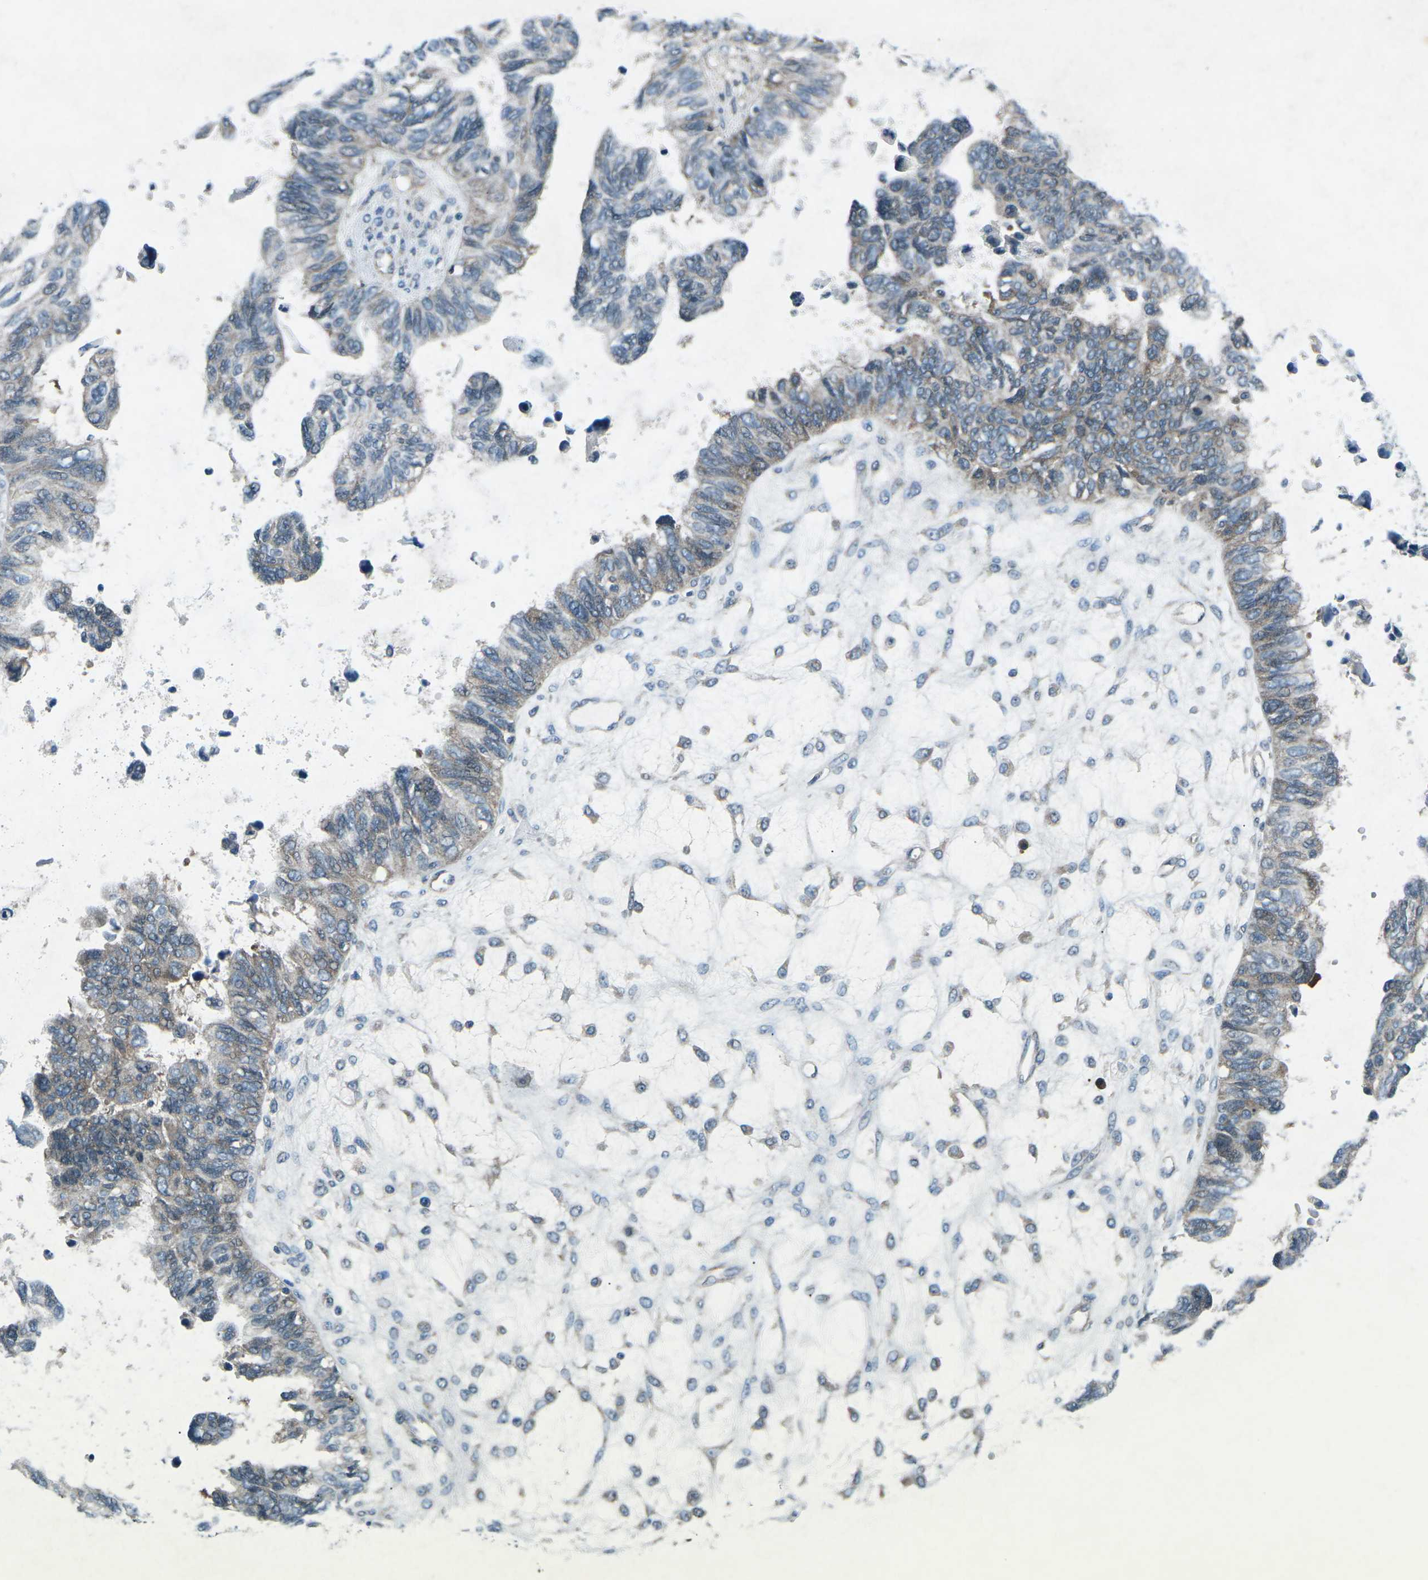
{"staining": {"intensity": "moderate", "quantity": "<25%", "location": "cytoplasmic/membranous"}, "tissue": "ovarian cancer", "cell_type": "Tumor cells", "image_type": "cancer", "snomed": [{"axis": "morphology", "description": "Cystadenocarcinoma, serous, NOS"}, {"axis": "topography", "description": "Ovary"}], "caption": "Protein analysis of ovarian cancer tissue shows moderate cytoplasmic/membranous expression in about <25% of tumor cells.", "gene": "CDK16", "patient": {"sex": "female", "age": 79}}